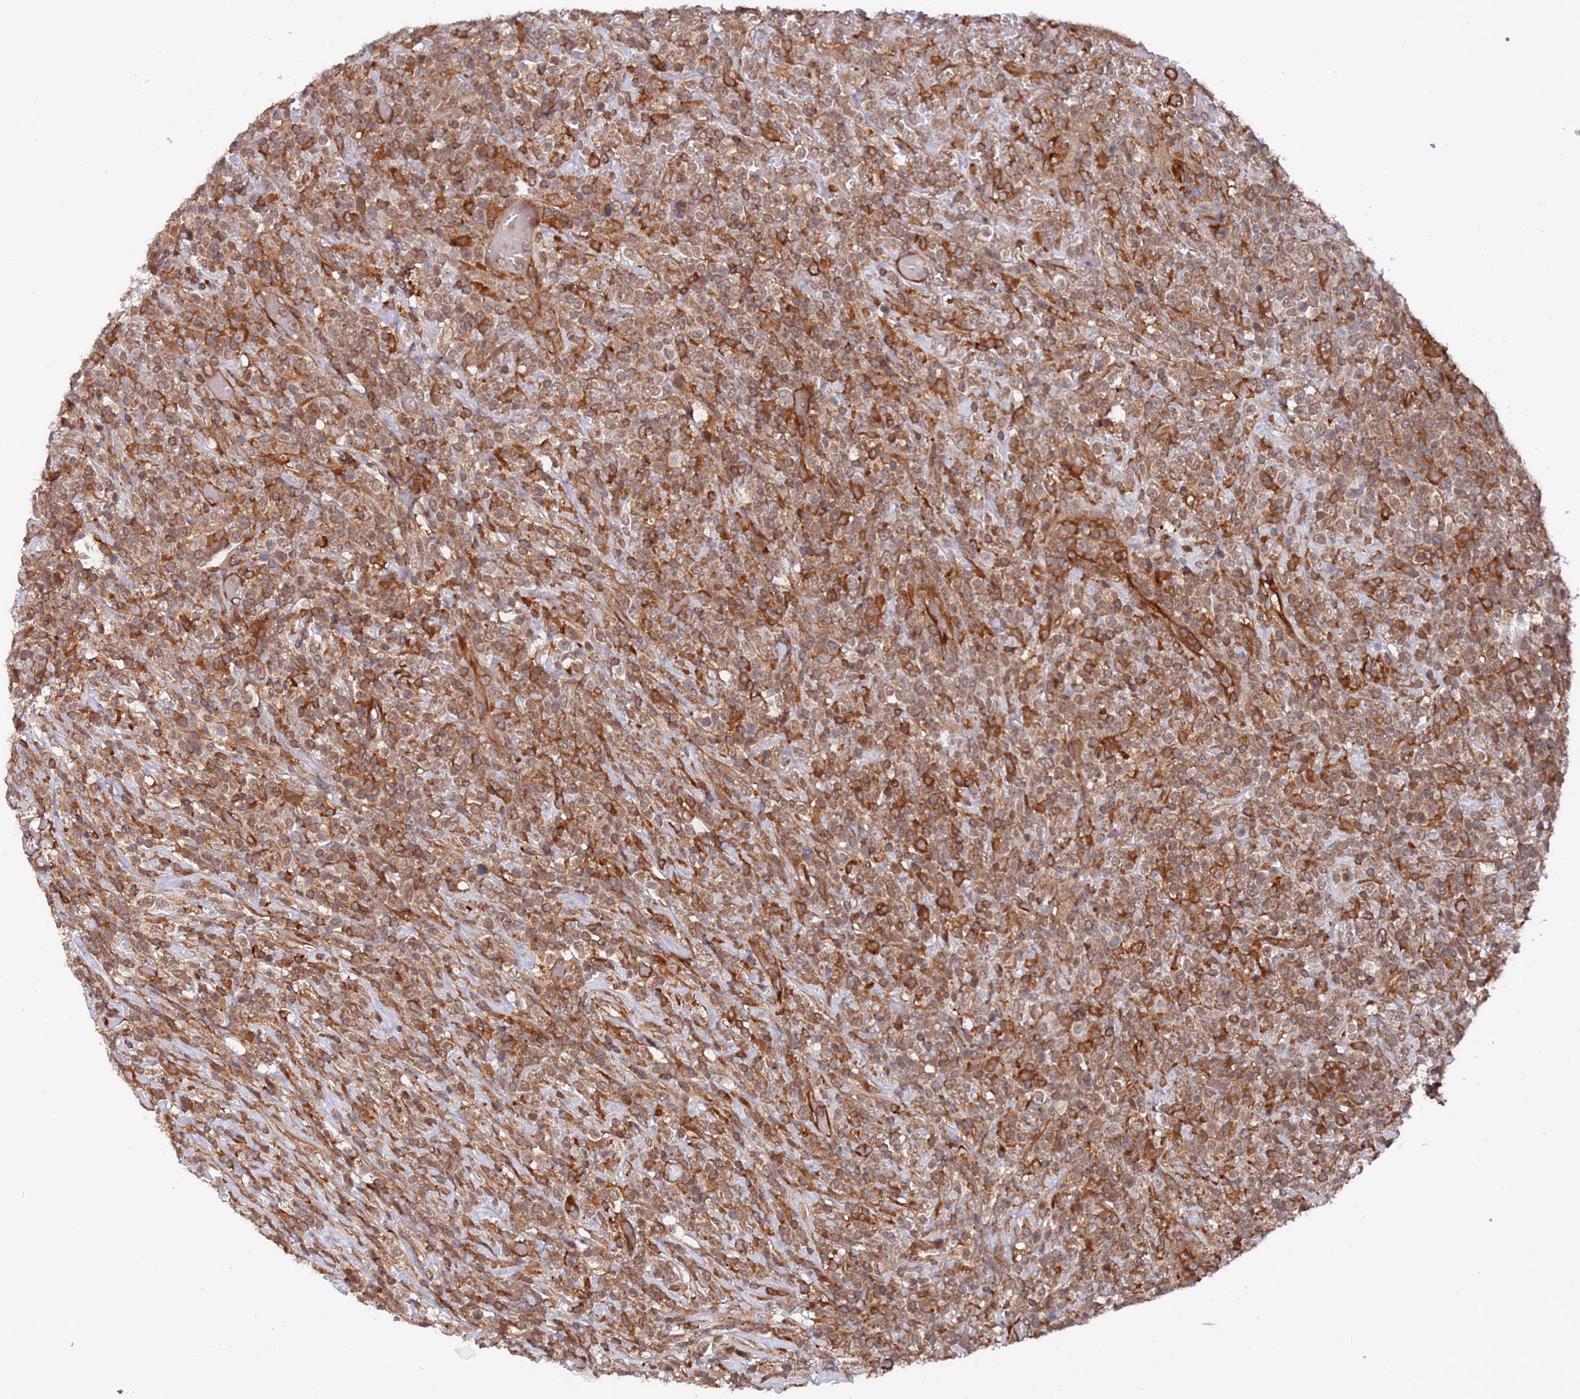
{"staining": {"intensity": "moderate", "quantity": ">75%", "location": "cytoplasmic/membranous"}, "tissue": "lymphoma", "cell_type": "Tumor cells", "image_type": "cancer", "snomed": [{"axis": "morphology", "description": "Malignant lymphoma, non-Hodgkin's type, High grade"}, {"axis": "topography", "description": "Colon"}], "caption": "DAB (3,3'-diaminobenzidine) immunohistochemical staining of lymphoma shows moderate cytoplasmic/membranous protein positivity in approximately >75% of tumor cells.", "gene": "DDX60", "patient": {"sex": "female", "age": 53}}